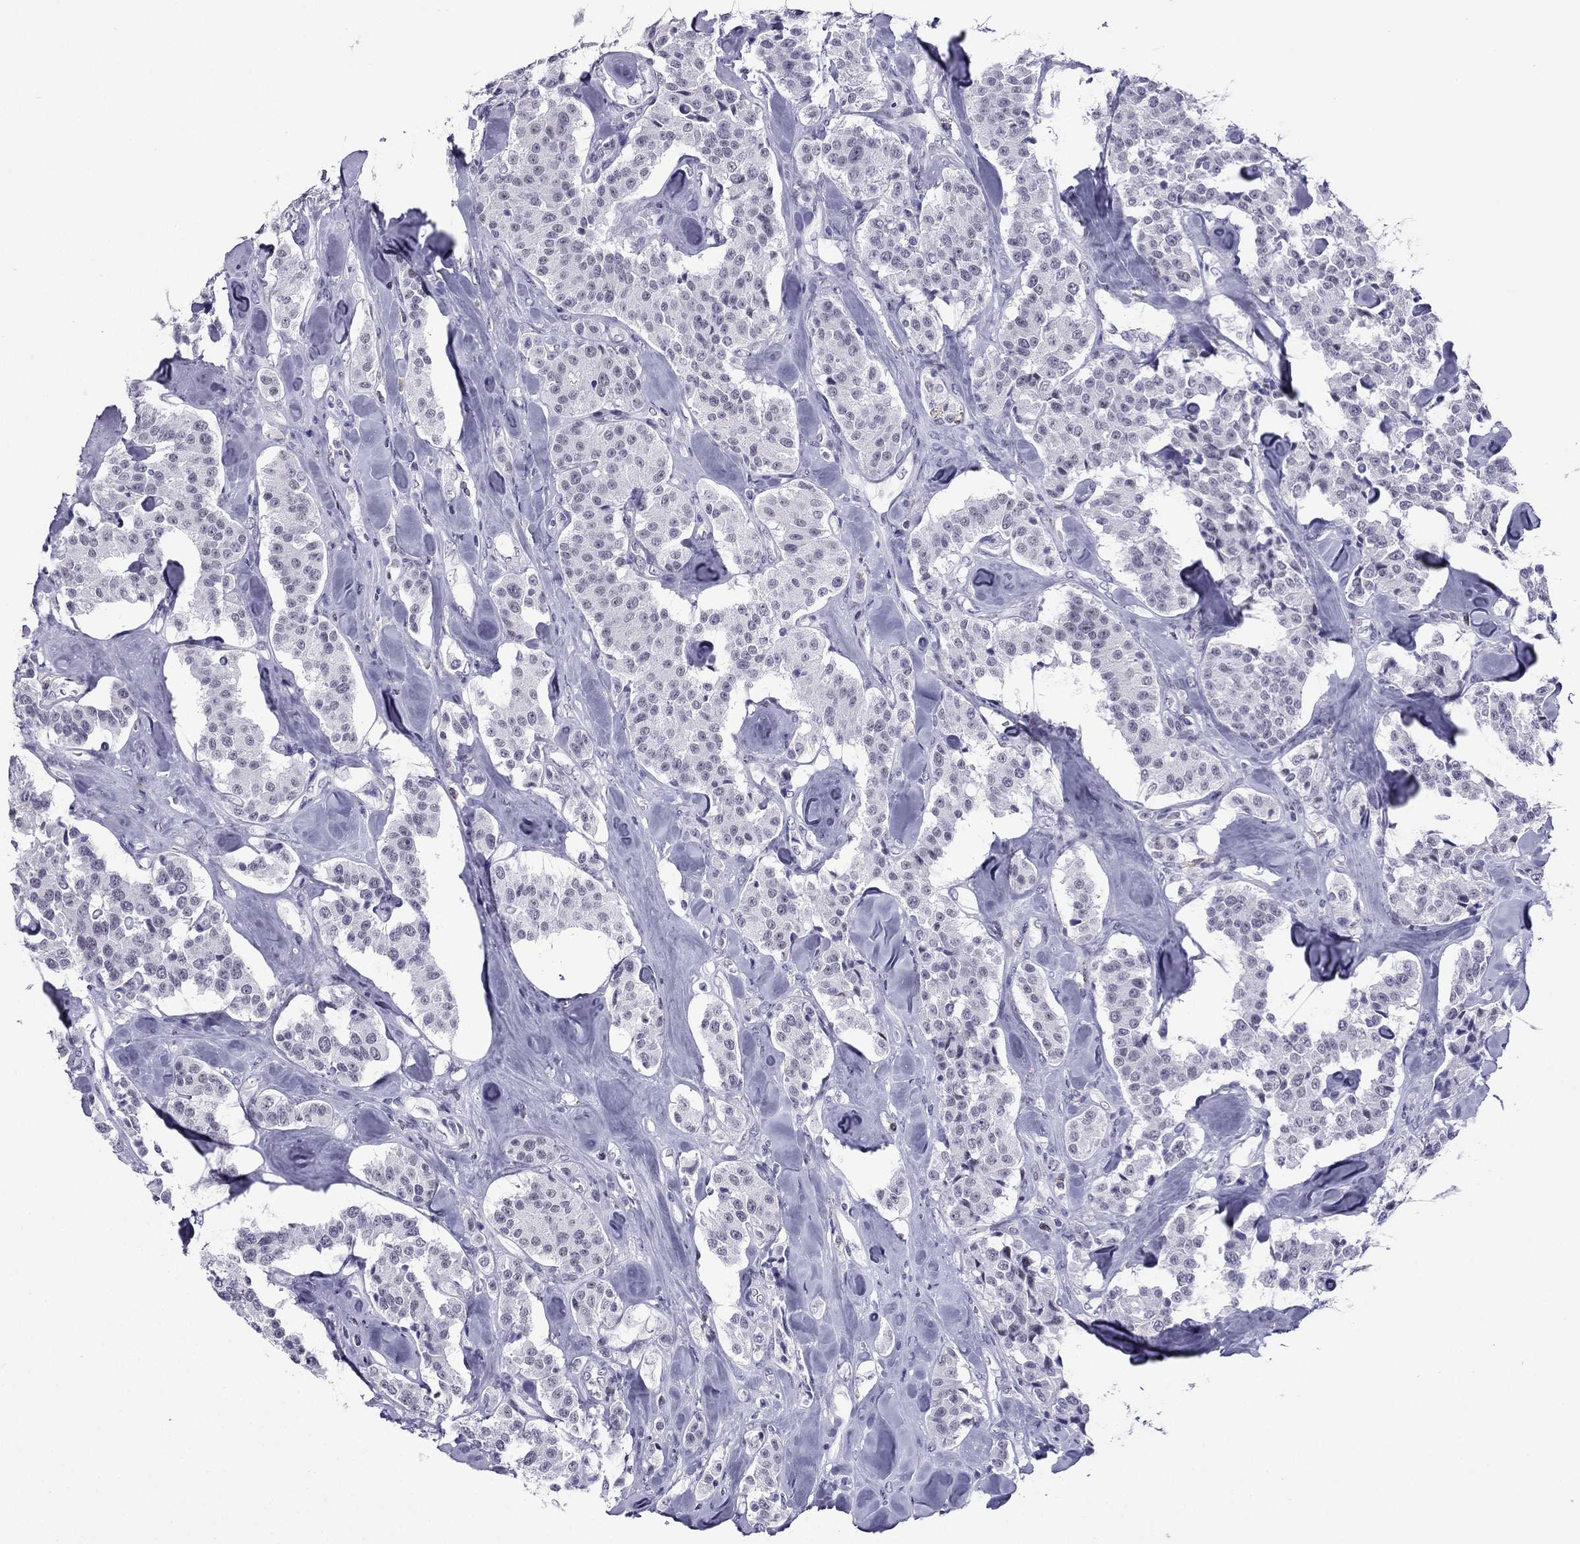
{"staining": {"intensity": "negative", "quantity": "none", "location": "none"}, "tissue": "carcinoid", "cell_type": "Tumor cells", "image_type": "cancer", "snomed": [{"axis": "morphology", "description": "Carcinoid, malignant, NOS"}, {"axis": "topography", "description": "Pancreas"}], "caption": "An immunohistochemistry micrograph of malignant carcinoid is shown. There is no staining in tumor cells of malignant carcinoid.", "gene": "MYLK3", "patient": {"sex": "male", "age": 41}}